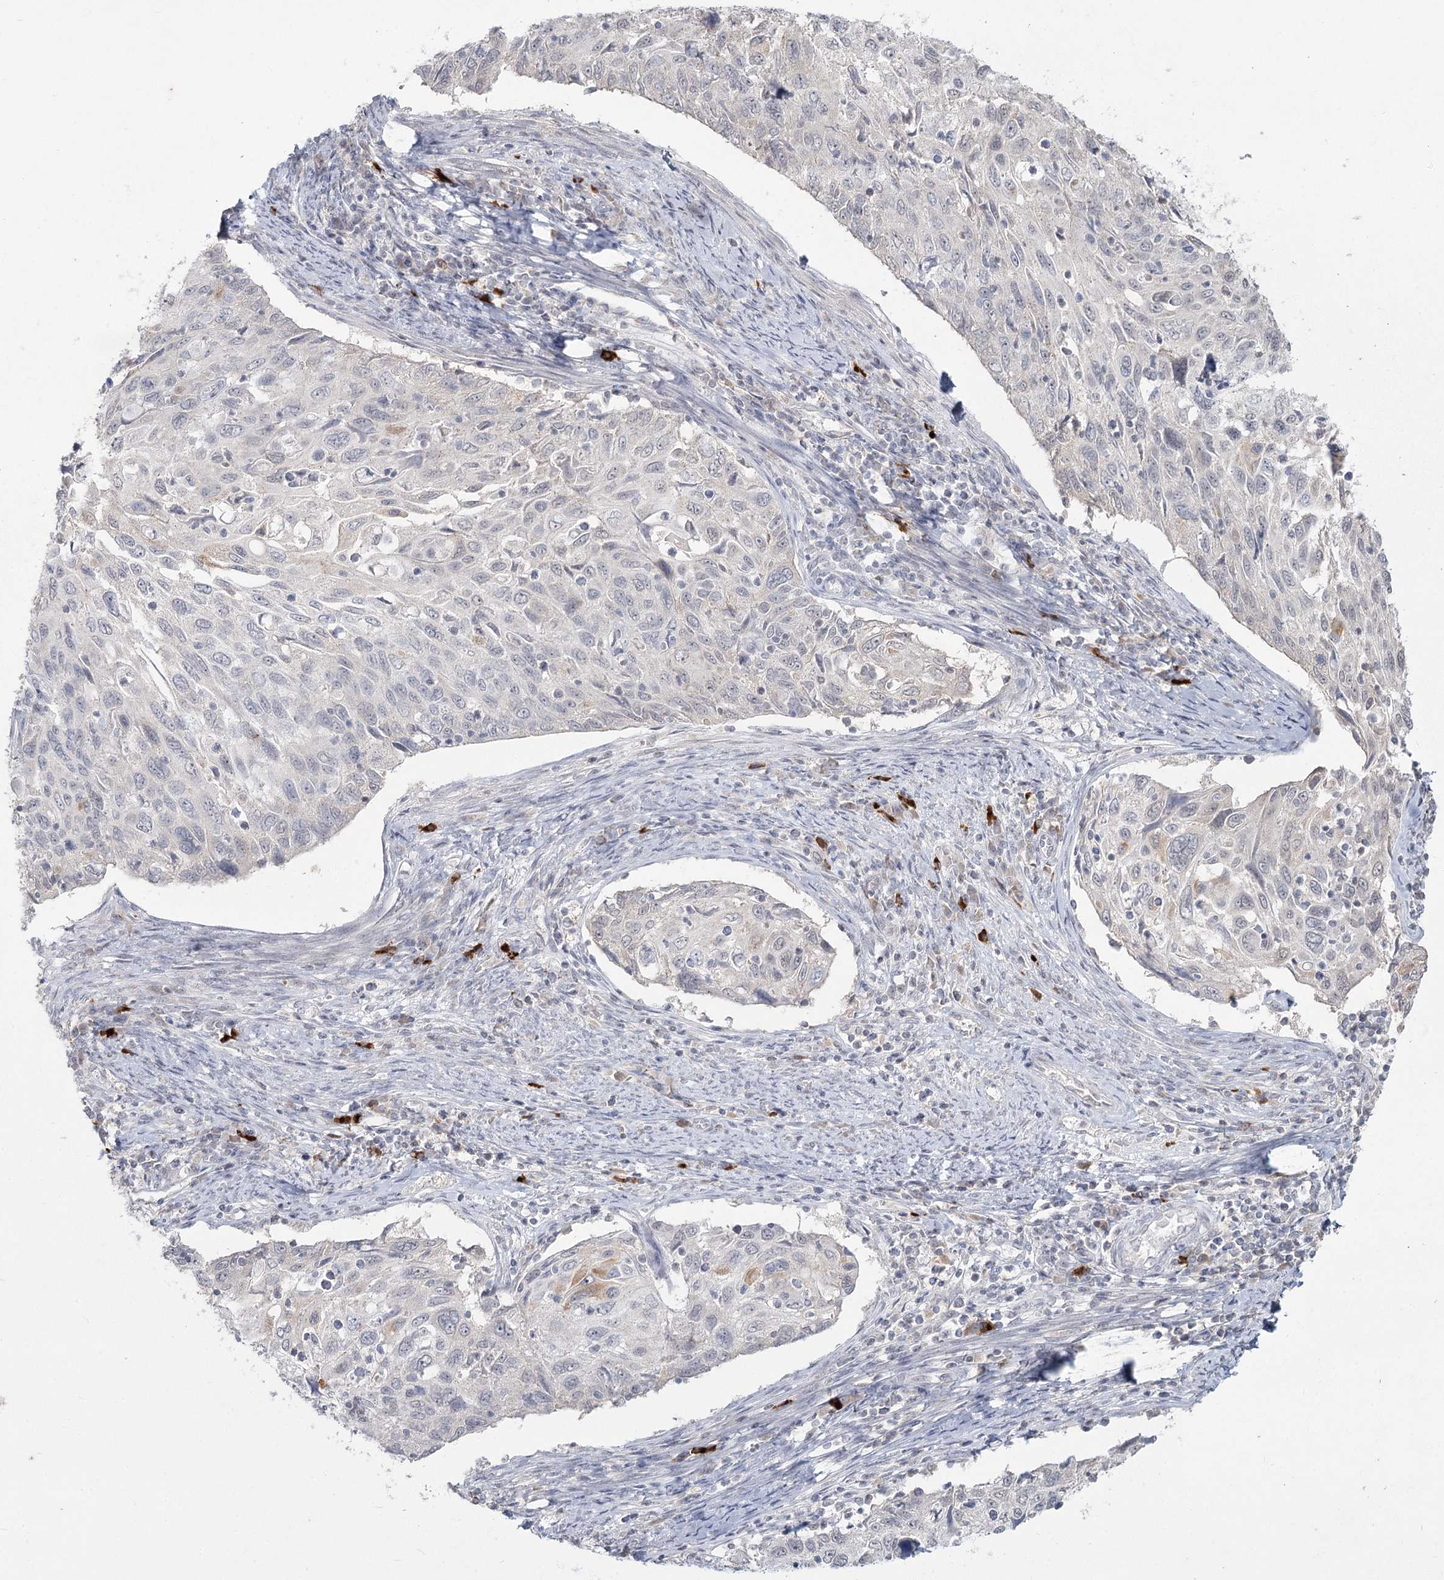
{"staining": {"intensity": "negative", "quantity": "none", "location": "none"}, "tissue": "cervical cancer", "cell_type": "Tumor cells", "image_type": "cancer", "snomed": [{"axis": "morphology", "description": "Squamous cell carcinoma, NOS"}, {"axis": "topography", "description": "Cervix"}], "caption": "DAB (3,3'-diaminobenzidine) immunohistochemical staining of cervical squamous cell carcinoma displays no significant staining in tumor cells. (Stains: DAB (3,3'-diaminobenzidine) immunohistochemistry (IHC) with hematoxylin counter stain, Microscopy: brightfield microscopy at high magnification).", "gene": "LY6G5C", "patient": {"sex": "female", "age": 70}}